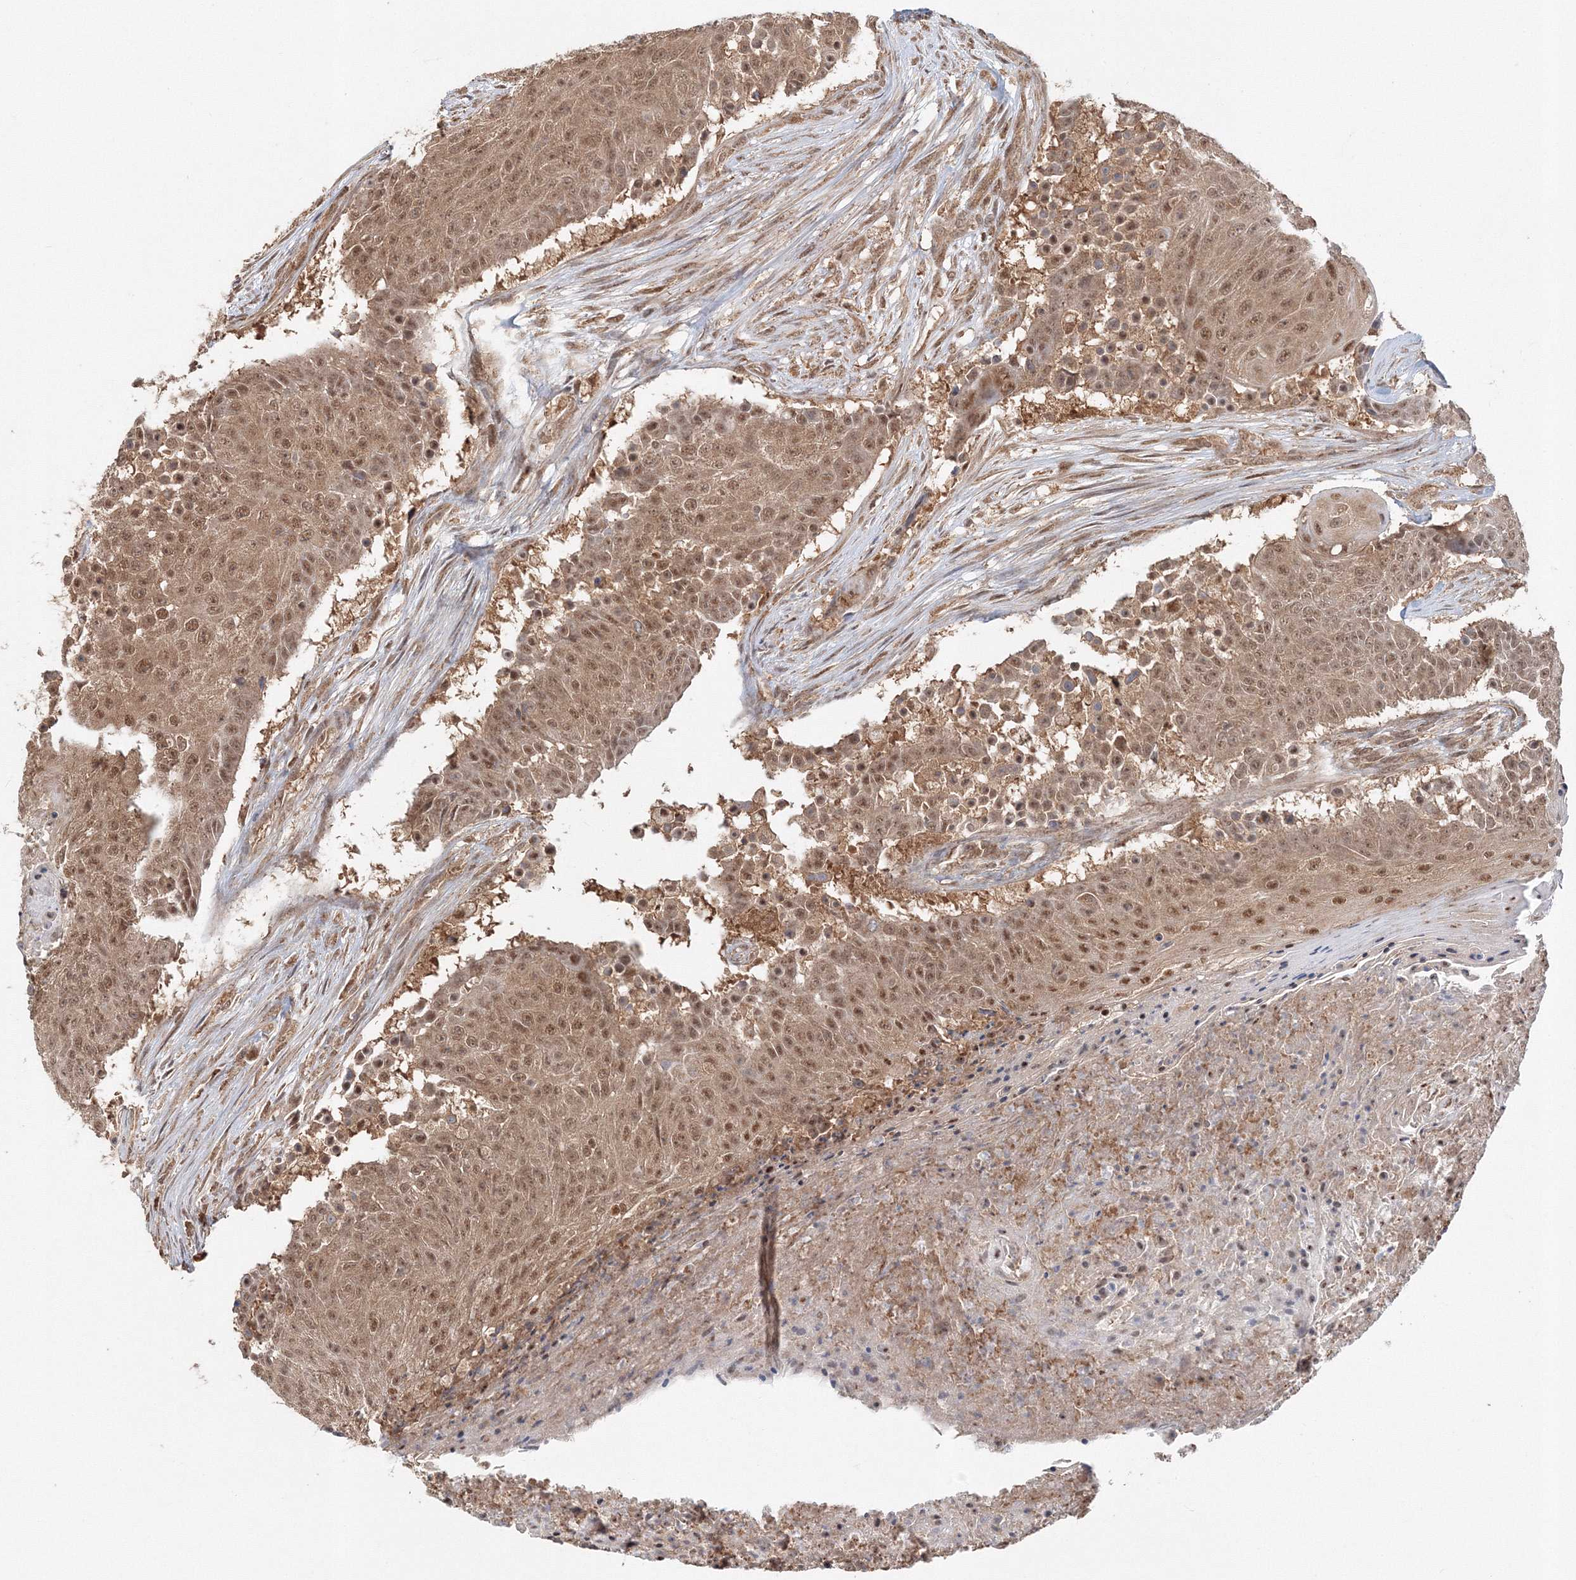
{"staining": {"intensity": "moderate", "quantity": ">75%", "location": "cytoplasmic/membranous,nuclear"}, "tissue": "urothelial cancer", "cell_type": "Tumor cells", "image_type": "cancer", "snomed": [{"axis": "morphology", "description": "Urothelial carcinoma, High grade"}, {"axis": "topography", "description": "Urinary bladder"}], "caption": "A photomicrograph of human high-grade urothelial carcinoma stained for a protein displays moderate cytoplasmic/membranous and nuclear brown staining in tumor cells.", "gene": "PSMD6", "patient": {"sex": "female", "age": 63}}